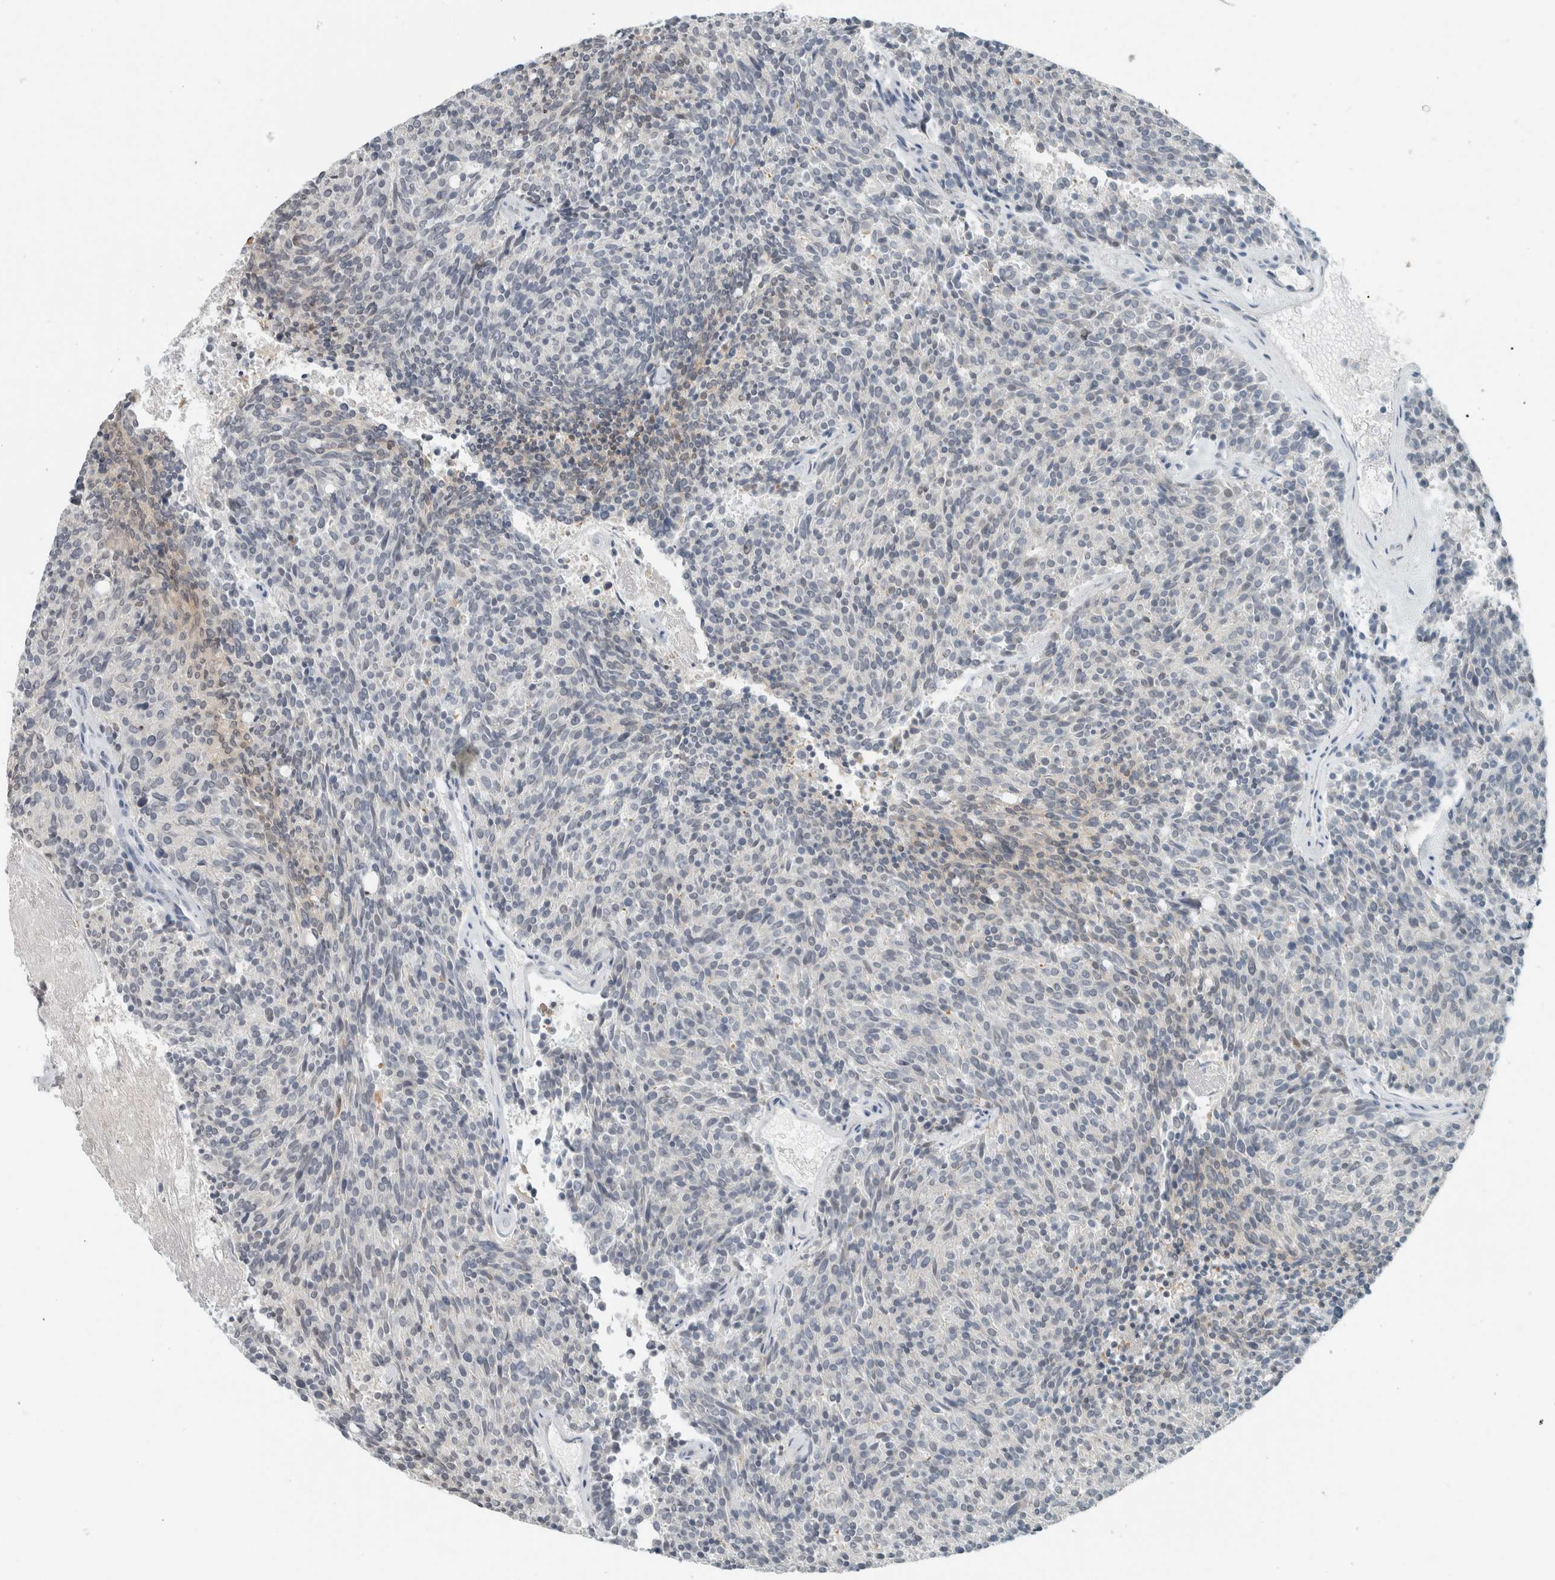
{"staining": {"intensity": "negative", "quantity": "none", "location": "none"}, "tissue": "carcinoid", "cell_type": "Tumor cells", "image_type": "cancer", "snomed": [{"axis": "morphology", "description": "Carcinoid, malignant, NOS"}, {"axis": "topography", "description": "Pancreas"}], "caption": "Carcinoid was stained to show a protein in brown. There is no significant expression in tumor cells.", "gene": "TRIT1", "patient": {"sex": "female", "age": 54}}